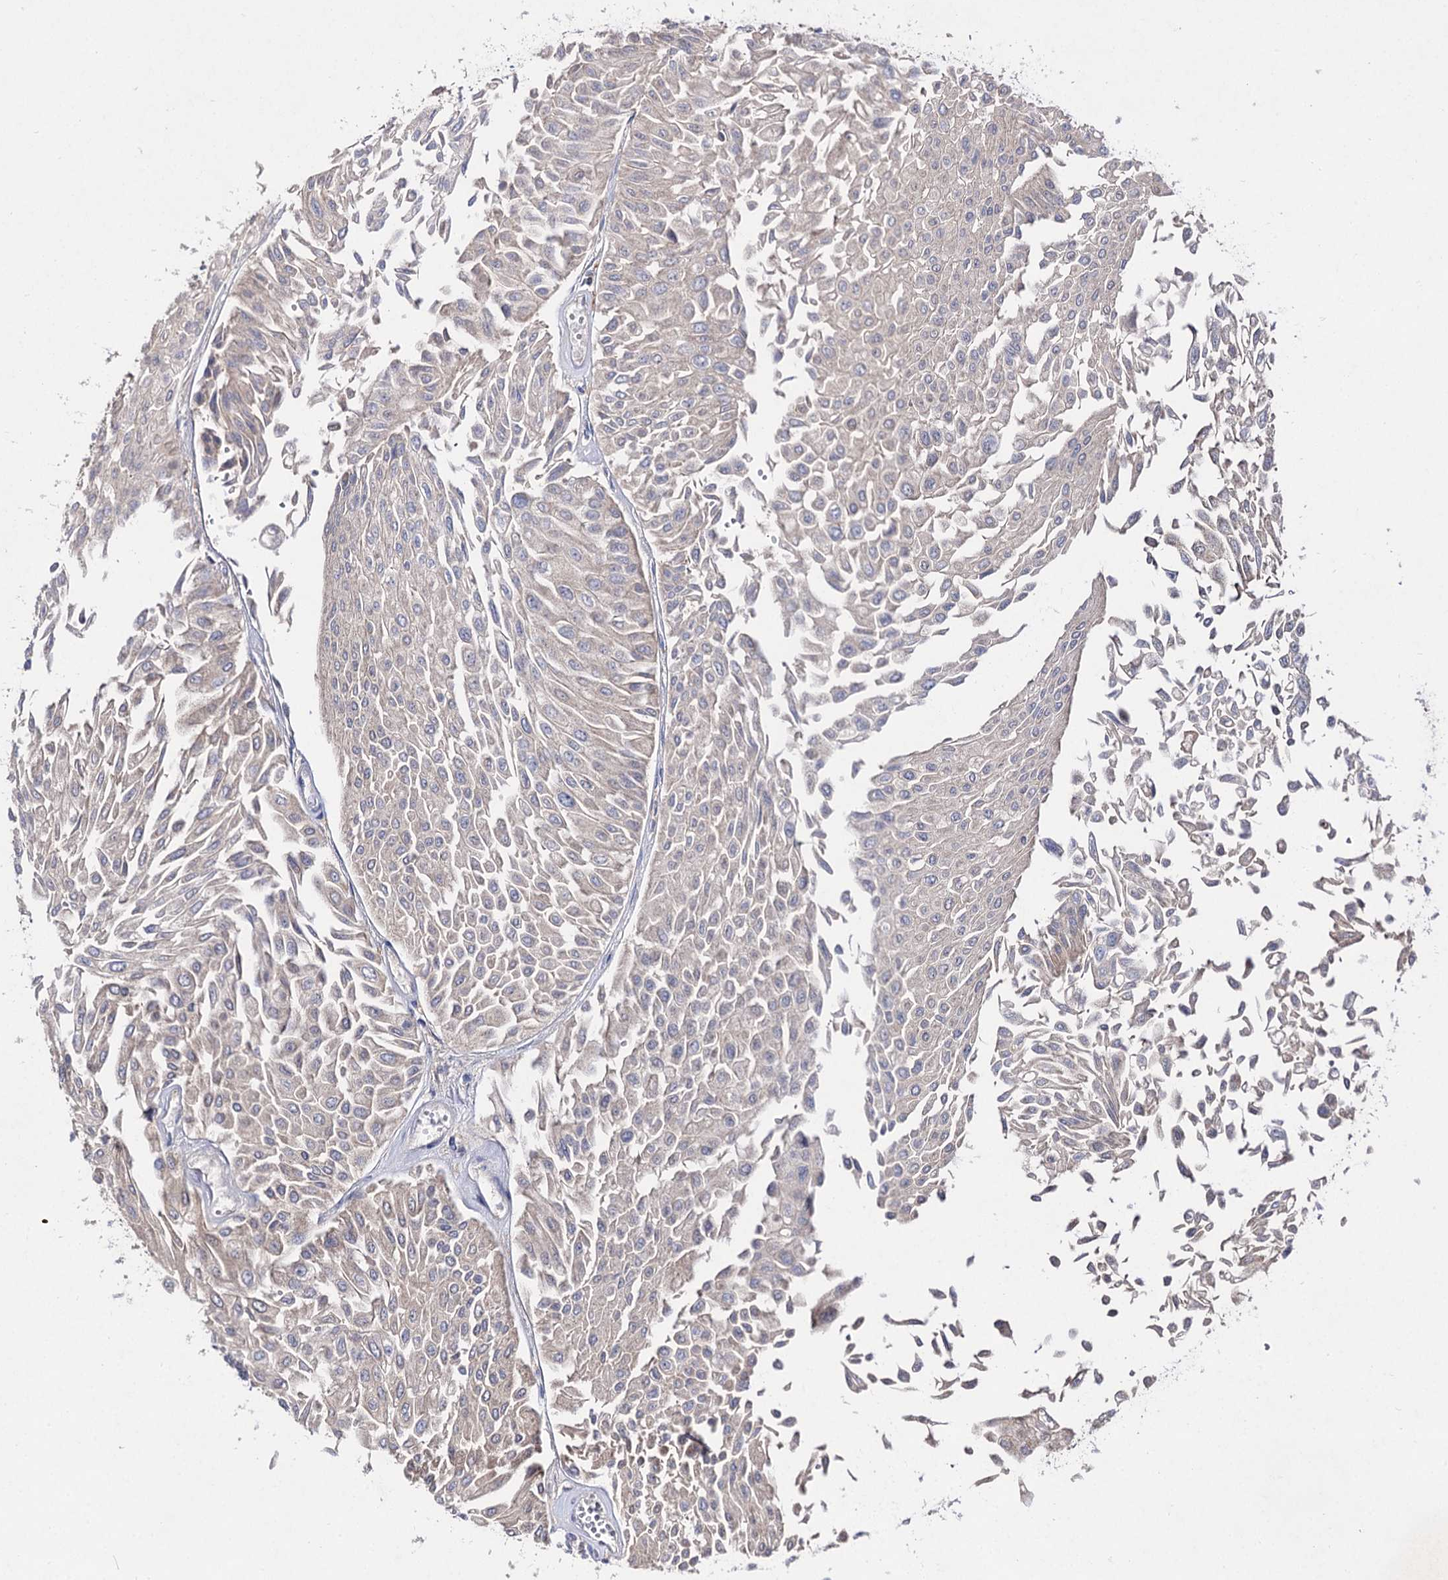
{"staining": {"intensity": "negative", "quantity": "none", "location": "none"}, "tissue": "urothelial cancer", "cell_type": "Tumor cells", "image_type": "cancer", "snomed": [{"axis": "morphology", "description": "Urothelial carcinoma, Low grade"}, {"axis": "topography", "description": "Urinary bladder"}], "caption": "Immunohistochemistry of urothelial cancer displays no positivity in tumor cells.", "gene": "ACTR6", "patient": {"sex": "male", "age": 67}}